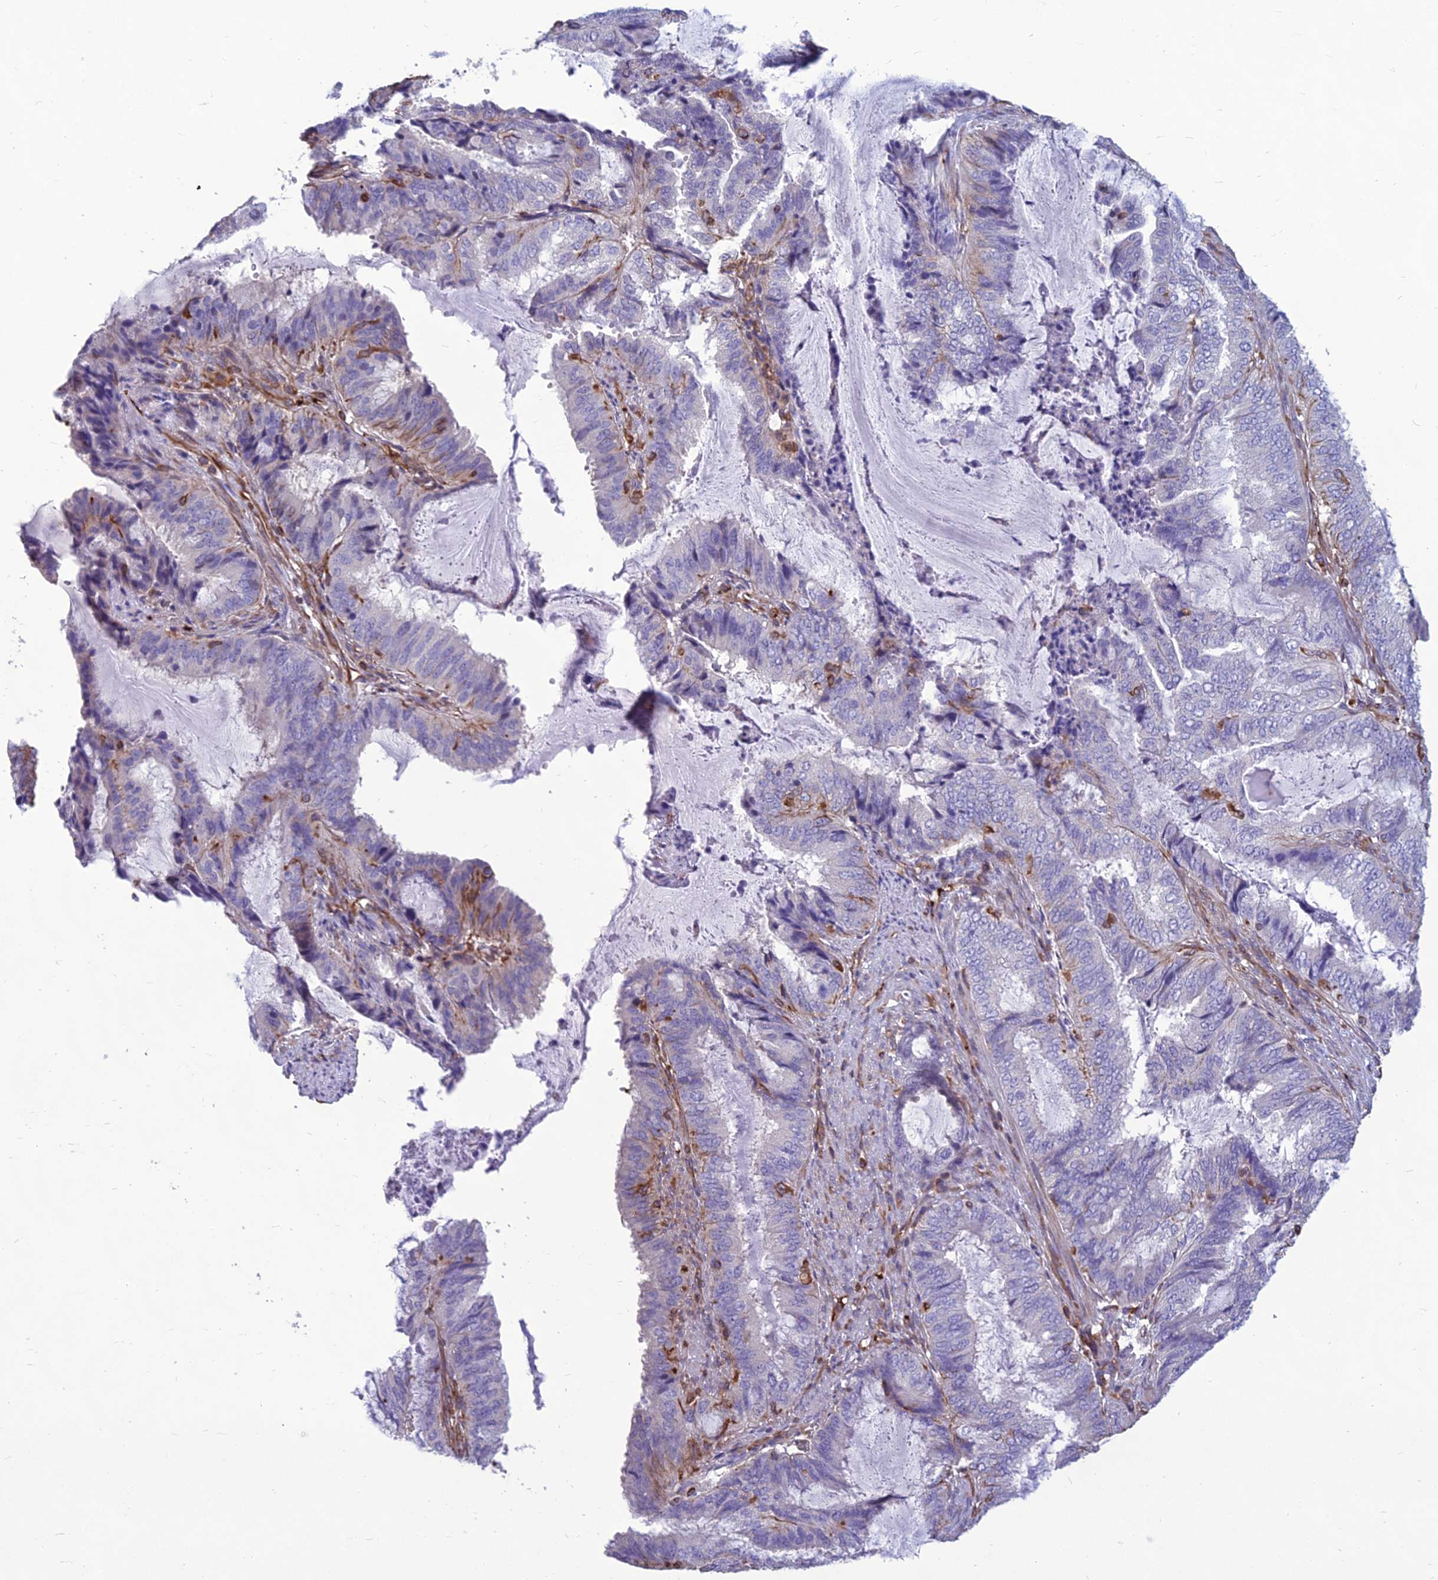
{"staining": {"intensity": "moderate", "quantity": "<25%", "location": "cytoplasmic/membranous"}, "tissue": "endometrial cancer", "cell_type": "Tumor cells", "image_type": "cancer", "snomed": [{"axis": "morphology", "description": "Adenocarcinoma, NOS"}, {"axis": "topography", "description": "Endometrium"}], "caption": "This is a photomicrograph of IHC staining of endometrial cancer (adenocarcinoma), which shows moderate staining in the cytoplasmic/membranous of tumor cells.", "gene": "PSMD11", "patient": {"sex": "female", "age": 51}}